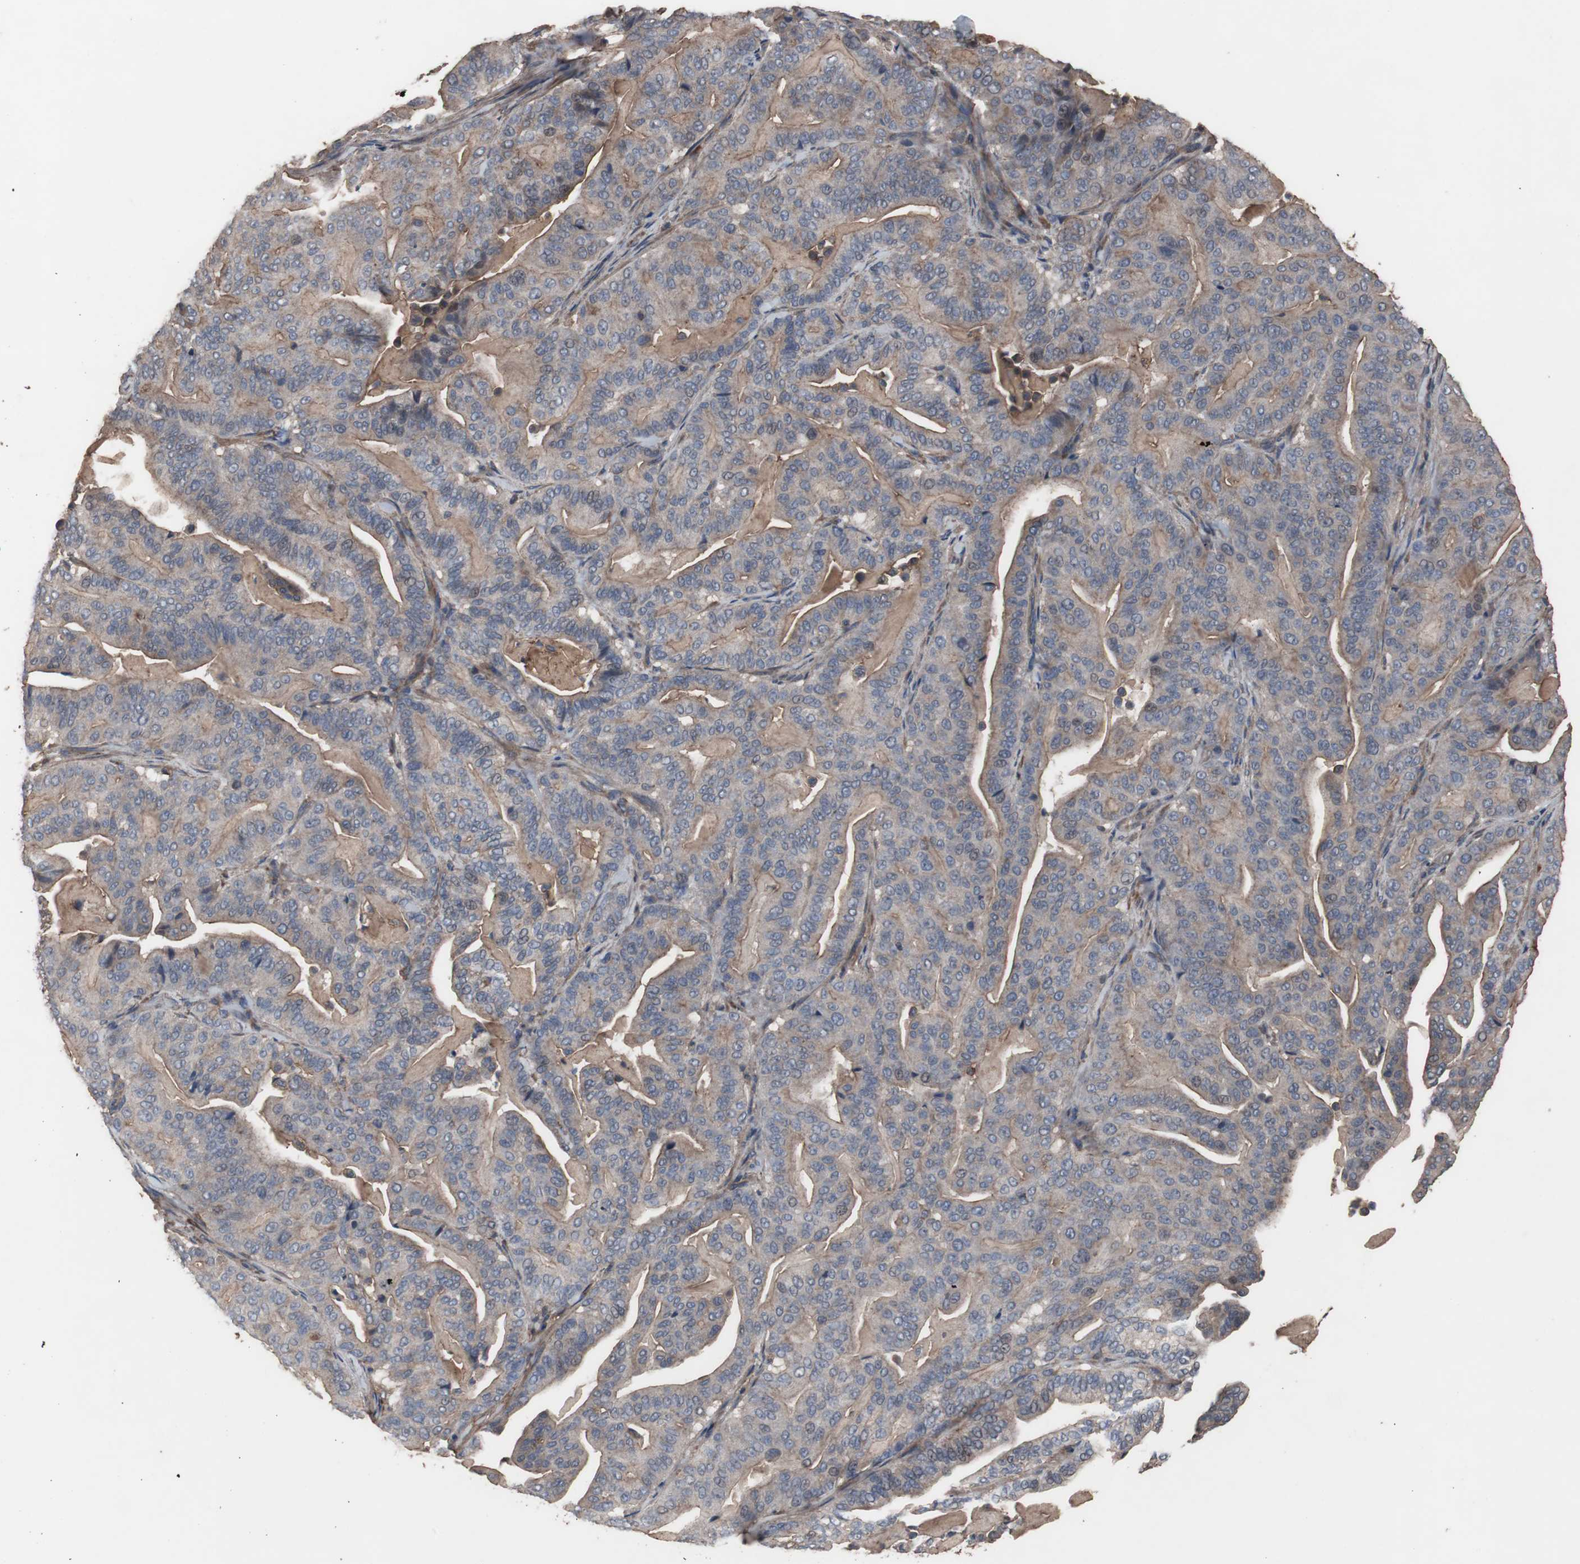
{"staining": {"intensity": "weak", "quantity": ">75%", "location": "cytoplasmic/membranous"}, "tissue": "pancreatic cancer", "cell_type": "Tumor cells", "image_type": "cancer", "snomed": [{"axis": "morphology", "description": "Adenocarcinoma, NOS"}, {"axis": "topography", "description": "Pancreas"}], "caption": "Pancreatic adenocarcinoma stained for a protein reveals weak cytoplasmic/membranous positivity in tumor cells. Nuclei are stained in blue.", "gene": "COL6A2", "patient": {"sex": "male", "age": 63}}